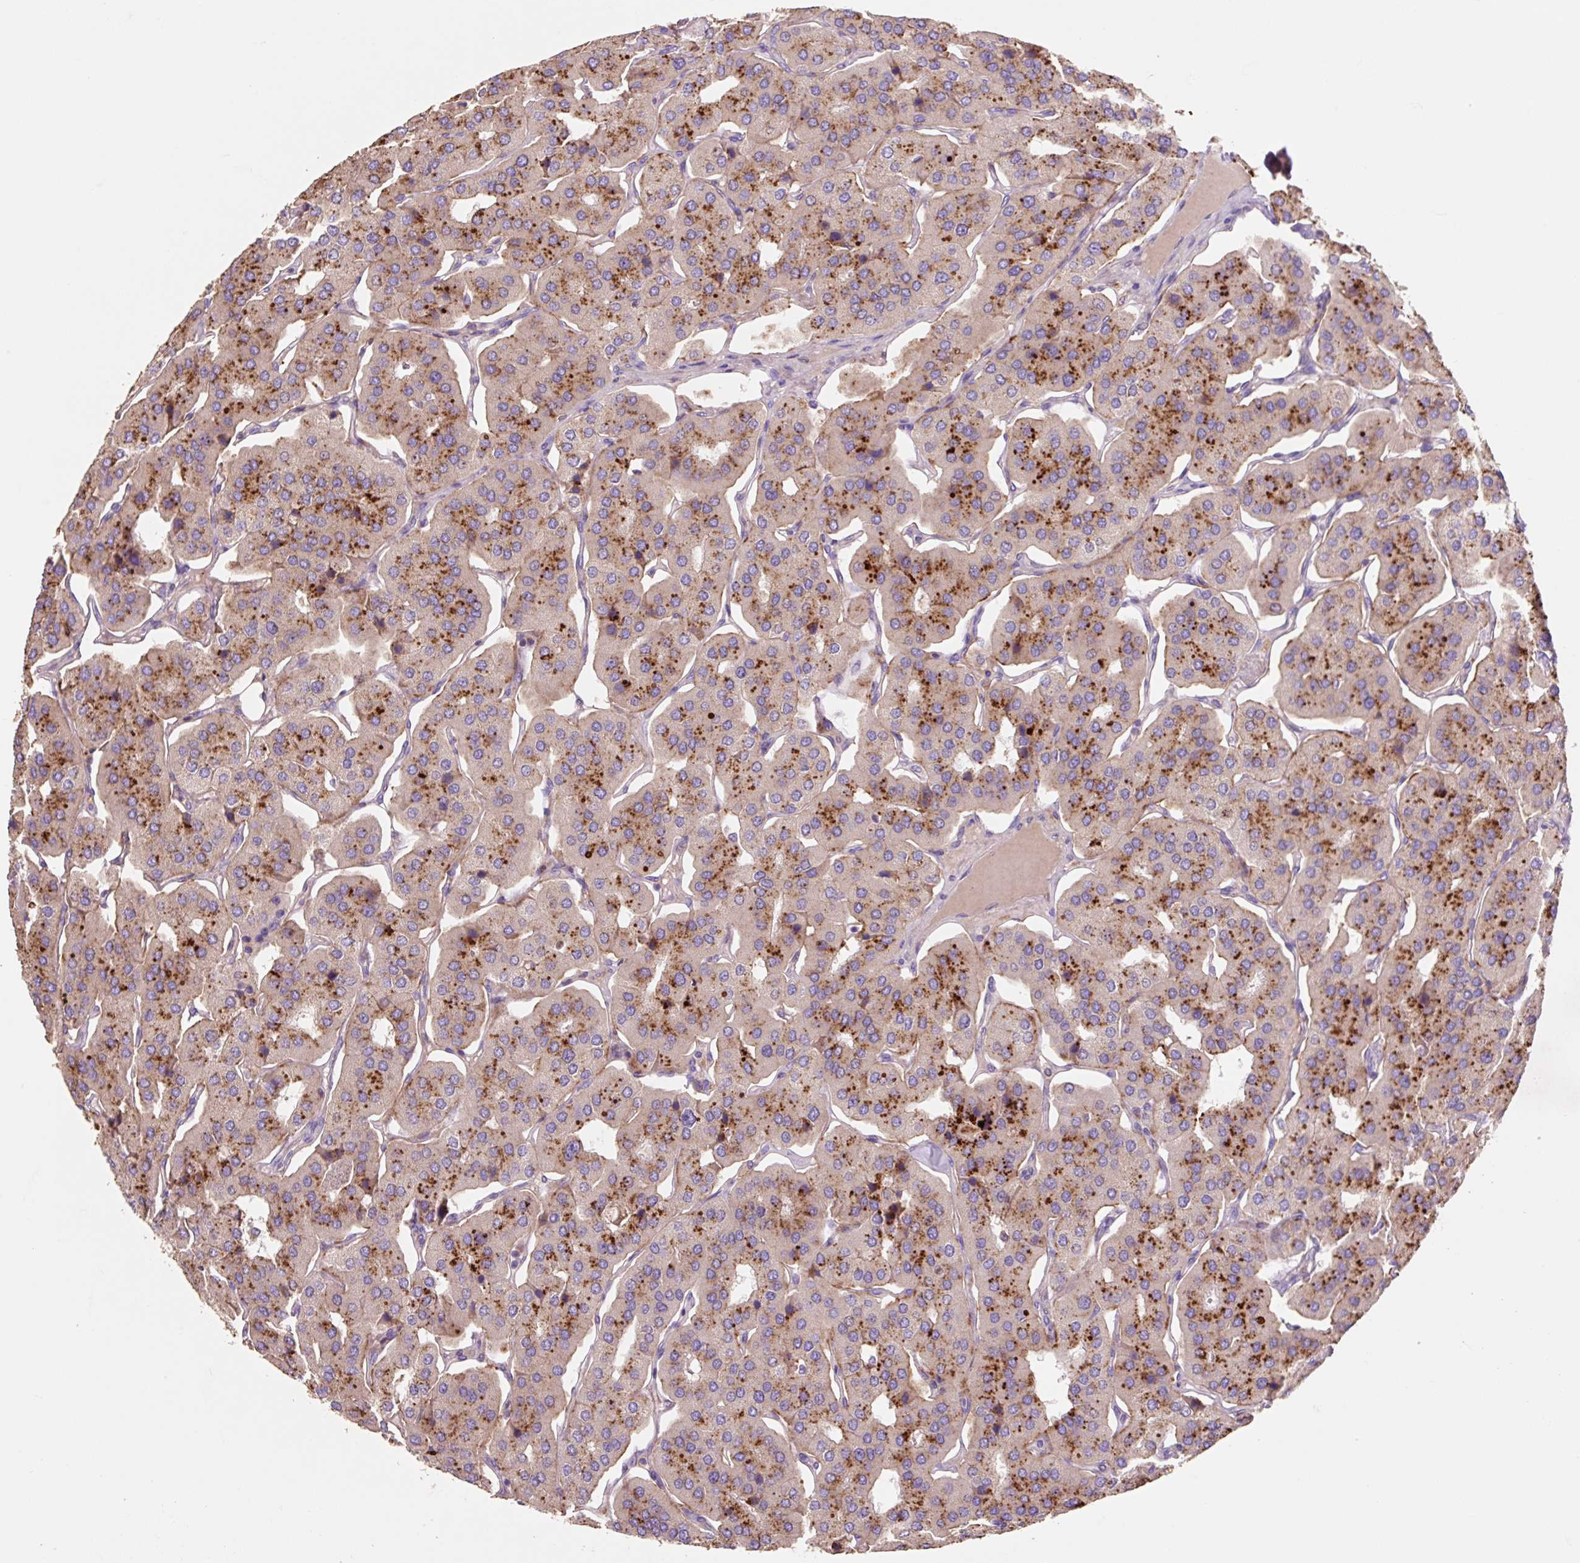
{"staining": {"intensity": "moderate", "quantity": ">75%", "location": "cytoplasmic/membranous"}, "tissue": "parathyroid gland", "cell_type": "Glandular cells", "image_type": "normal", "snomed": [{"axis": "morphology", "description": "Normal tissue, NOS"}, {"axis": "morphology", "description": "Adenoma, NOS"}, {"axis": "topography", "description": "Parathyroid gland"}], "caption": "Brown immunohistochemical staining in benign human parathyroid gland demonstrates moderate cytoplasmic/membranous positivity in about >75% of glandular cells.", "gene": "HEXA", "patient": {"sex": "female", "age": 86}}